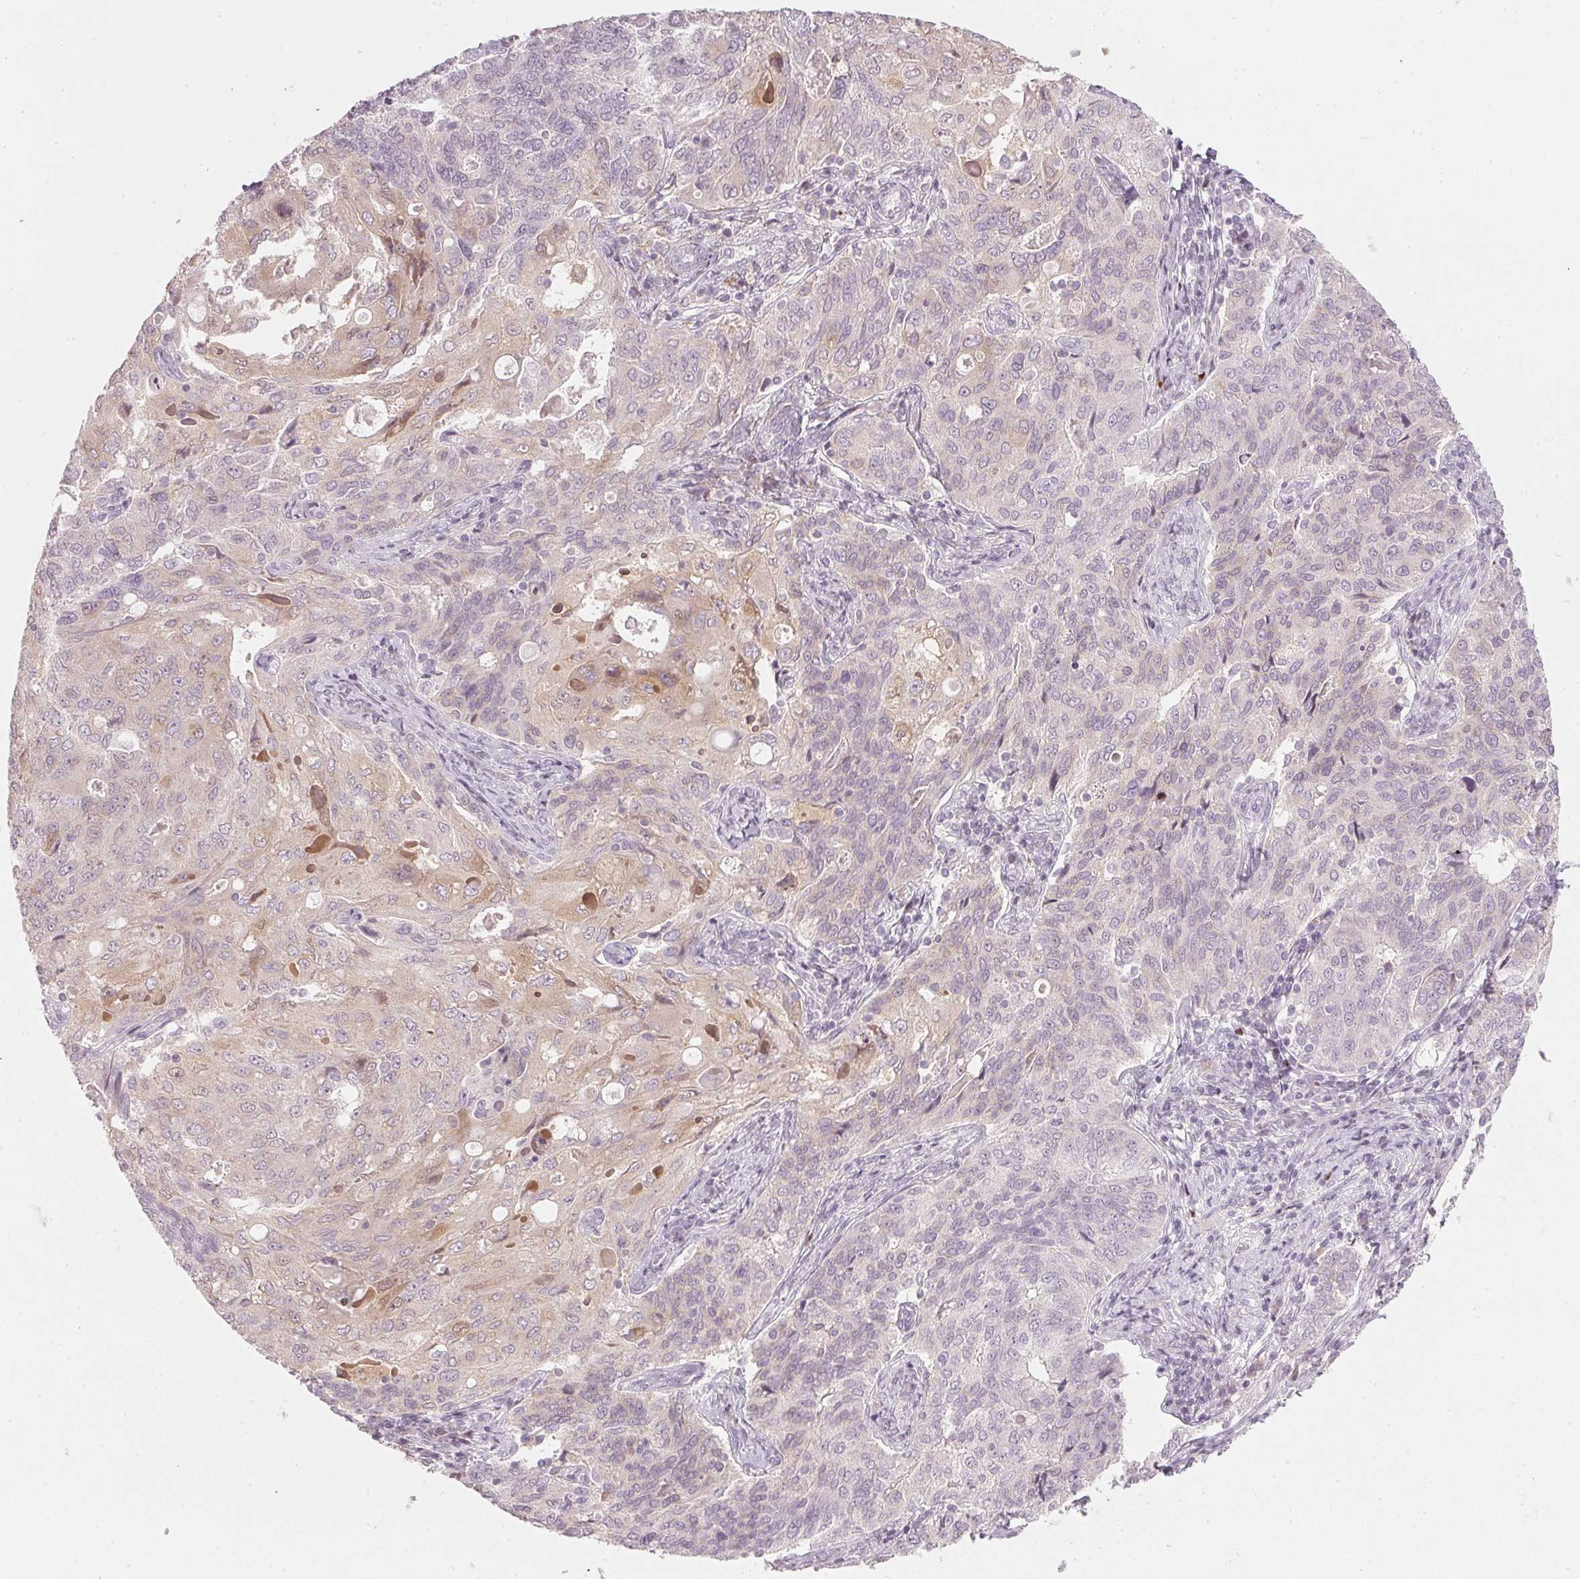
{"staining": {"intensity": "negative", "quantity": "none", "location": "none"}, "tissue": "endometrial cancer", "cell_type": "Tumor cells", "image_type": "cancer", "snomed": [{"axis": "morphology", "description": "Adenocarcinoma, NOS"}, {"axis": "topography", "description": "Endometrium"}], "caption": "High power microscopy histopathology image of an immunohistochemistry (IHC) histopathology image of adenocarcinoma (endometrial), revealing no significant staining in tumor cells.", "gene": "SFRP4", "patient": {"sex": "female", "age": 43}}